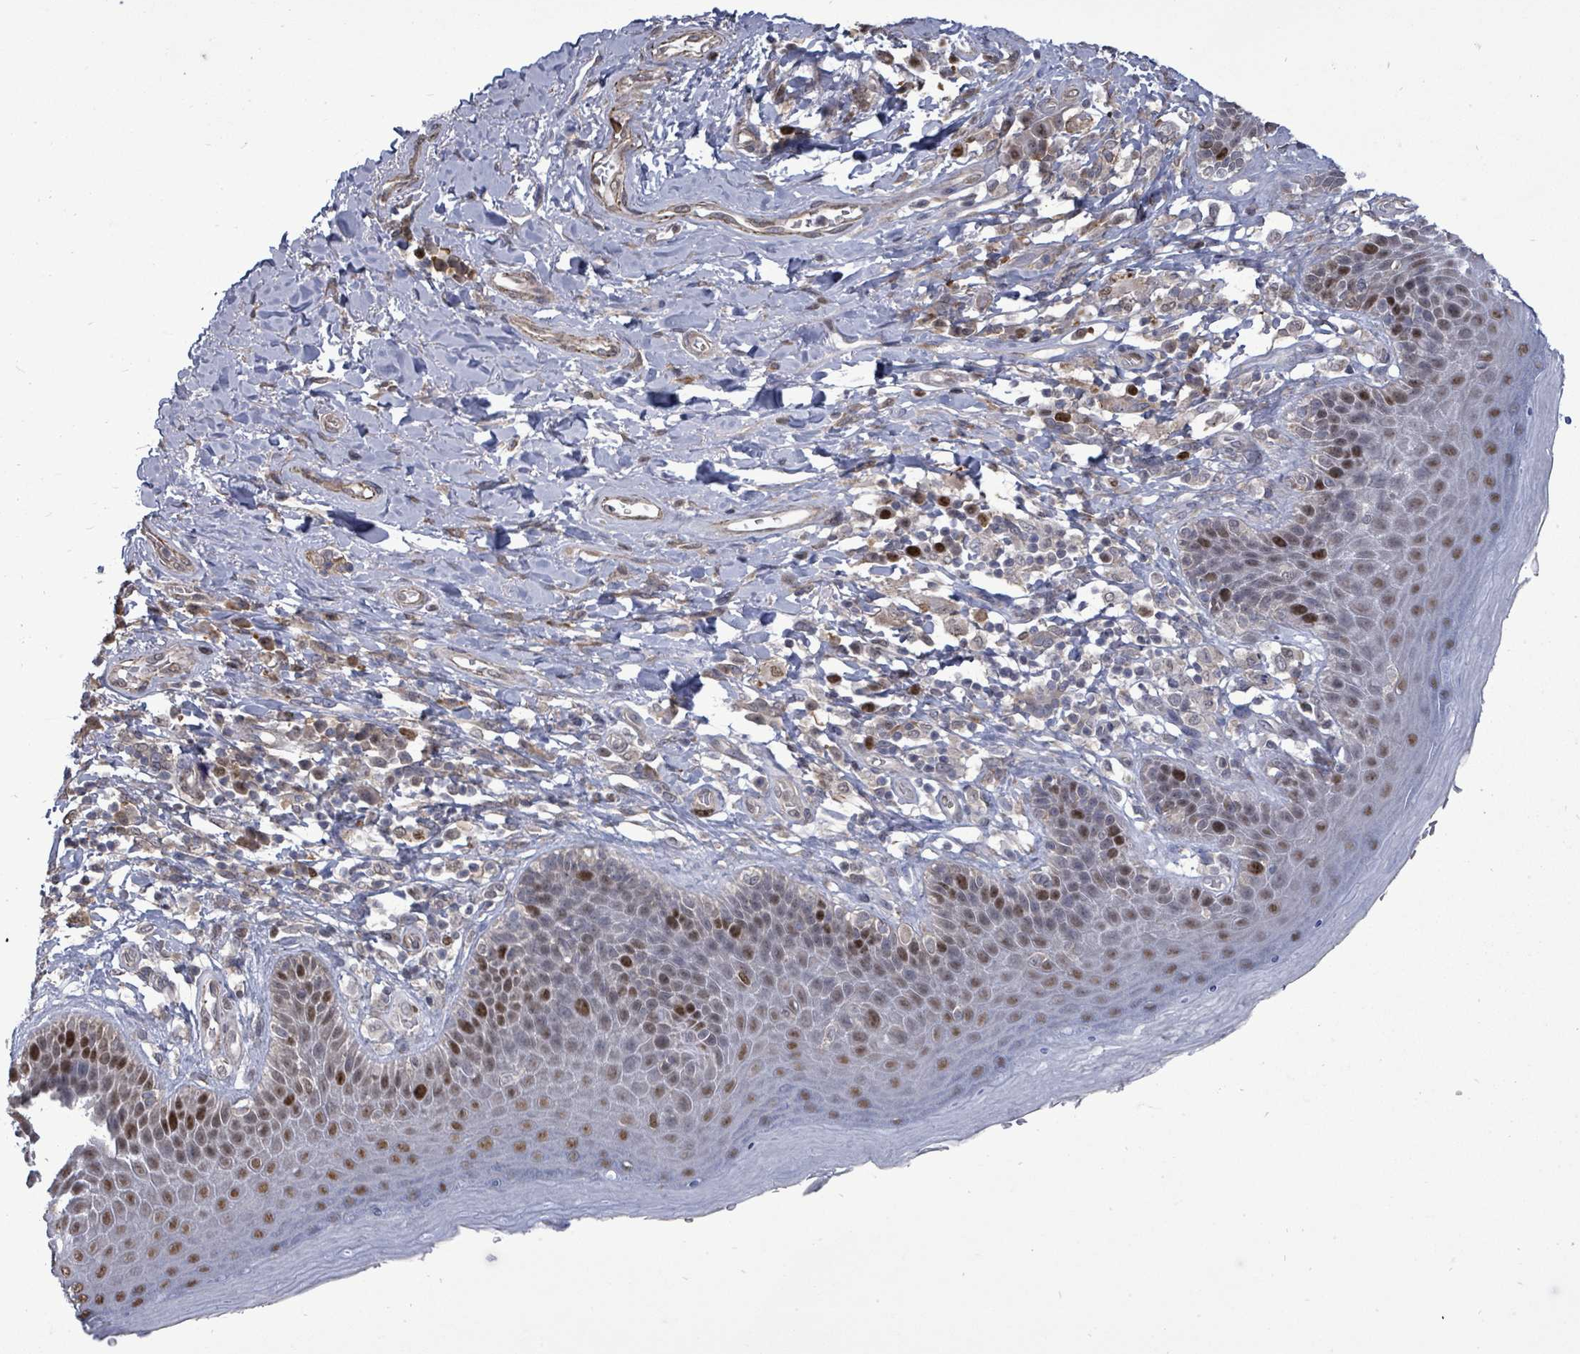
{"staining": {"intensity": "moderate", "quantity": "25%-75%", "location": "nuclear"}, "tissue": "skin", "cell_type": "Epidermal cells", "image_type": "normal", "snomed": [{"axis": "morphology", "description": "Normal tissue, NOS"}, {"axis": "topography", "description": "Anal"}], "caption": "Moderate nuclear protein staining is appreciated in about 25%-75% of epidermal cells in skin.", "gene": "PAPSS1", "patient": {"sex": "female", "age": 89}}